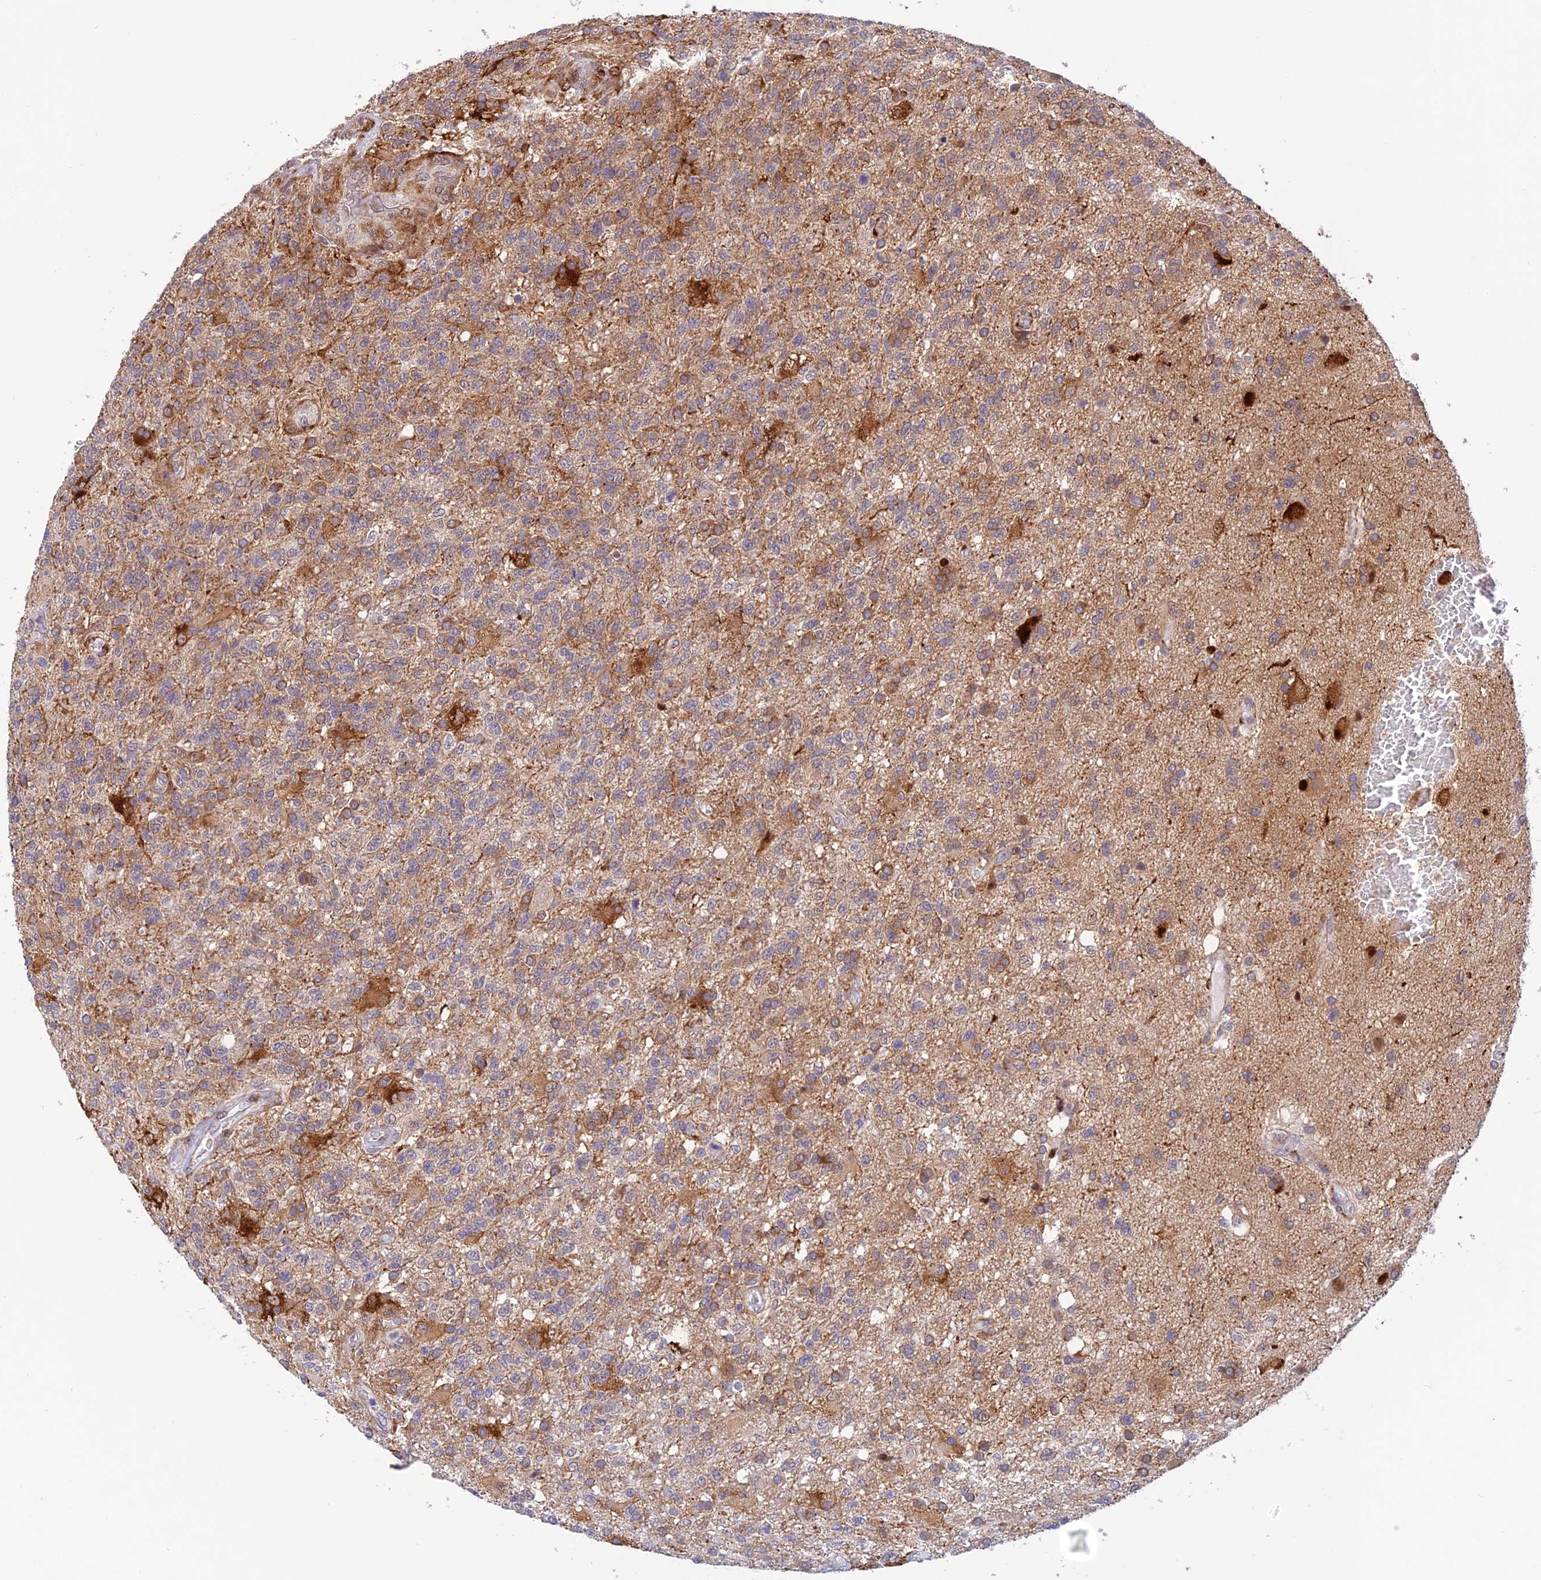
{"staining": {"intensity": "moderate", "quantity": "<25%", "location": "cytoplasmic/membranous"}, "tissue": "glioma", "cell_type": "Tumor cells", "image_type": "cancer", "snomed": [{"axis": "morphology", "description": "Glioma, malignant, High grade"}, {"axis": "topography", "description": "Brain"}], "caption": "High-power microscopy captured an IHC micrograph of malignant glioma (high-grade), revealing moderate cytoplasmic/membranous expression in approximately <25% of tumor cells. (Stains: DAB in brown, nuclei in blue, Microscopy: brightfield microscopy at high magnification).", "gene": "WDR55", "patient": {"sex": "male", "age": 56}}